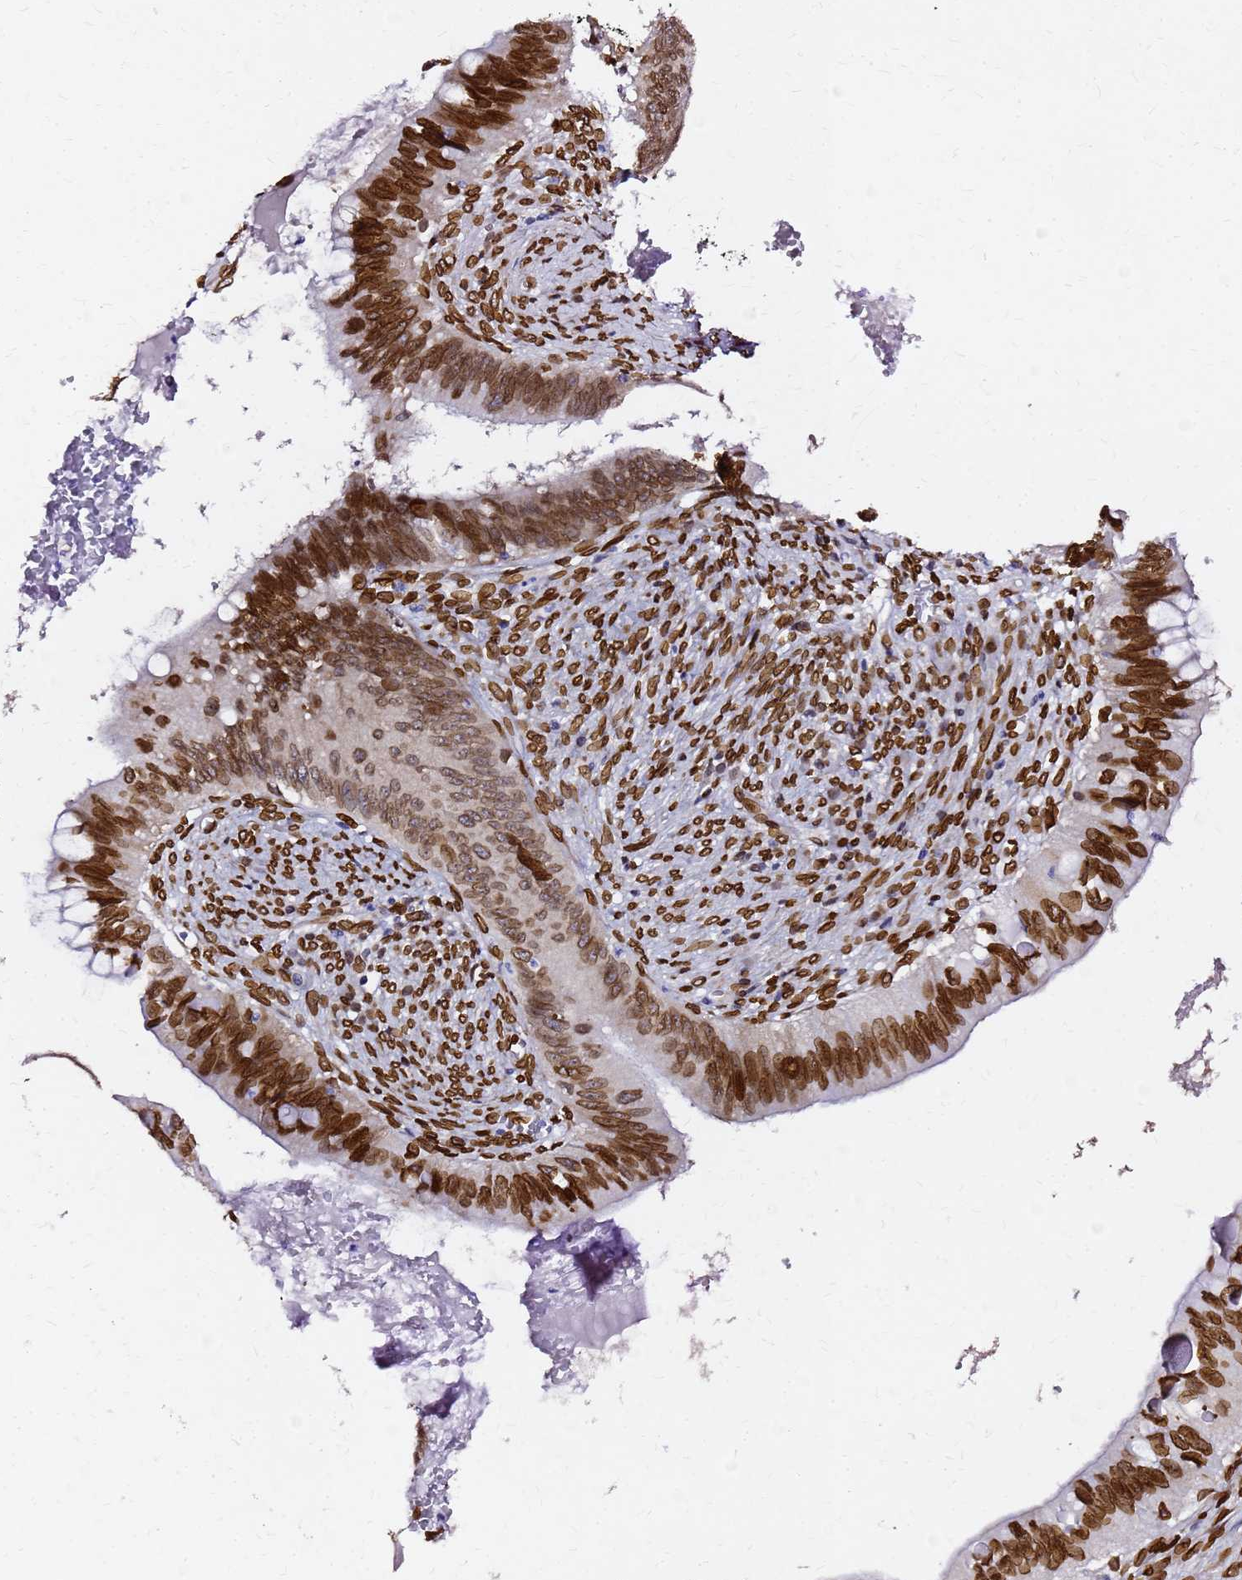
{"staining": {"intensity": "strong", "quantity": ">75%", "location": "cytoplasmic/membranous,nuclear"}, "tissue": "cervical cancer", "cell_type": "Tumor cells", "image_type": "cancer", "snomed": [{"axis": "morphology", "description": "Adenocarcinoma, NOS"}, {"axis": "topography", "description": "Cervix"}], "caption": "Strong cytoplasmic/membranous and nuclear protein staining is present in approximately >75% of tumor cells in adenocarcinoma (cervical).", "gene": "C6orf141", "patient": {"sex": "female", "age": 42}}